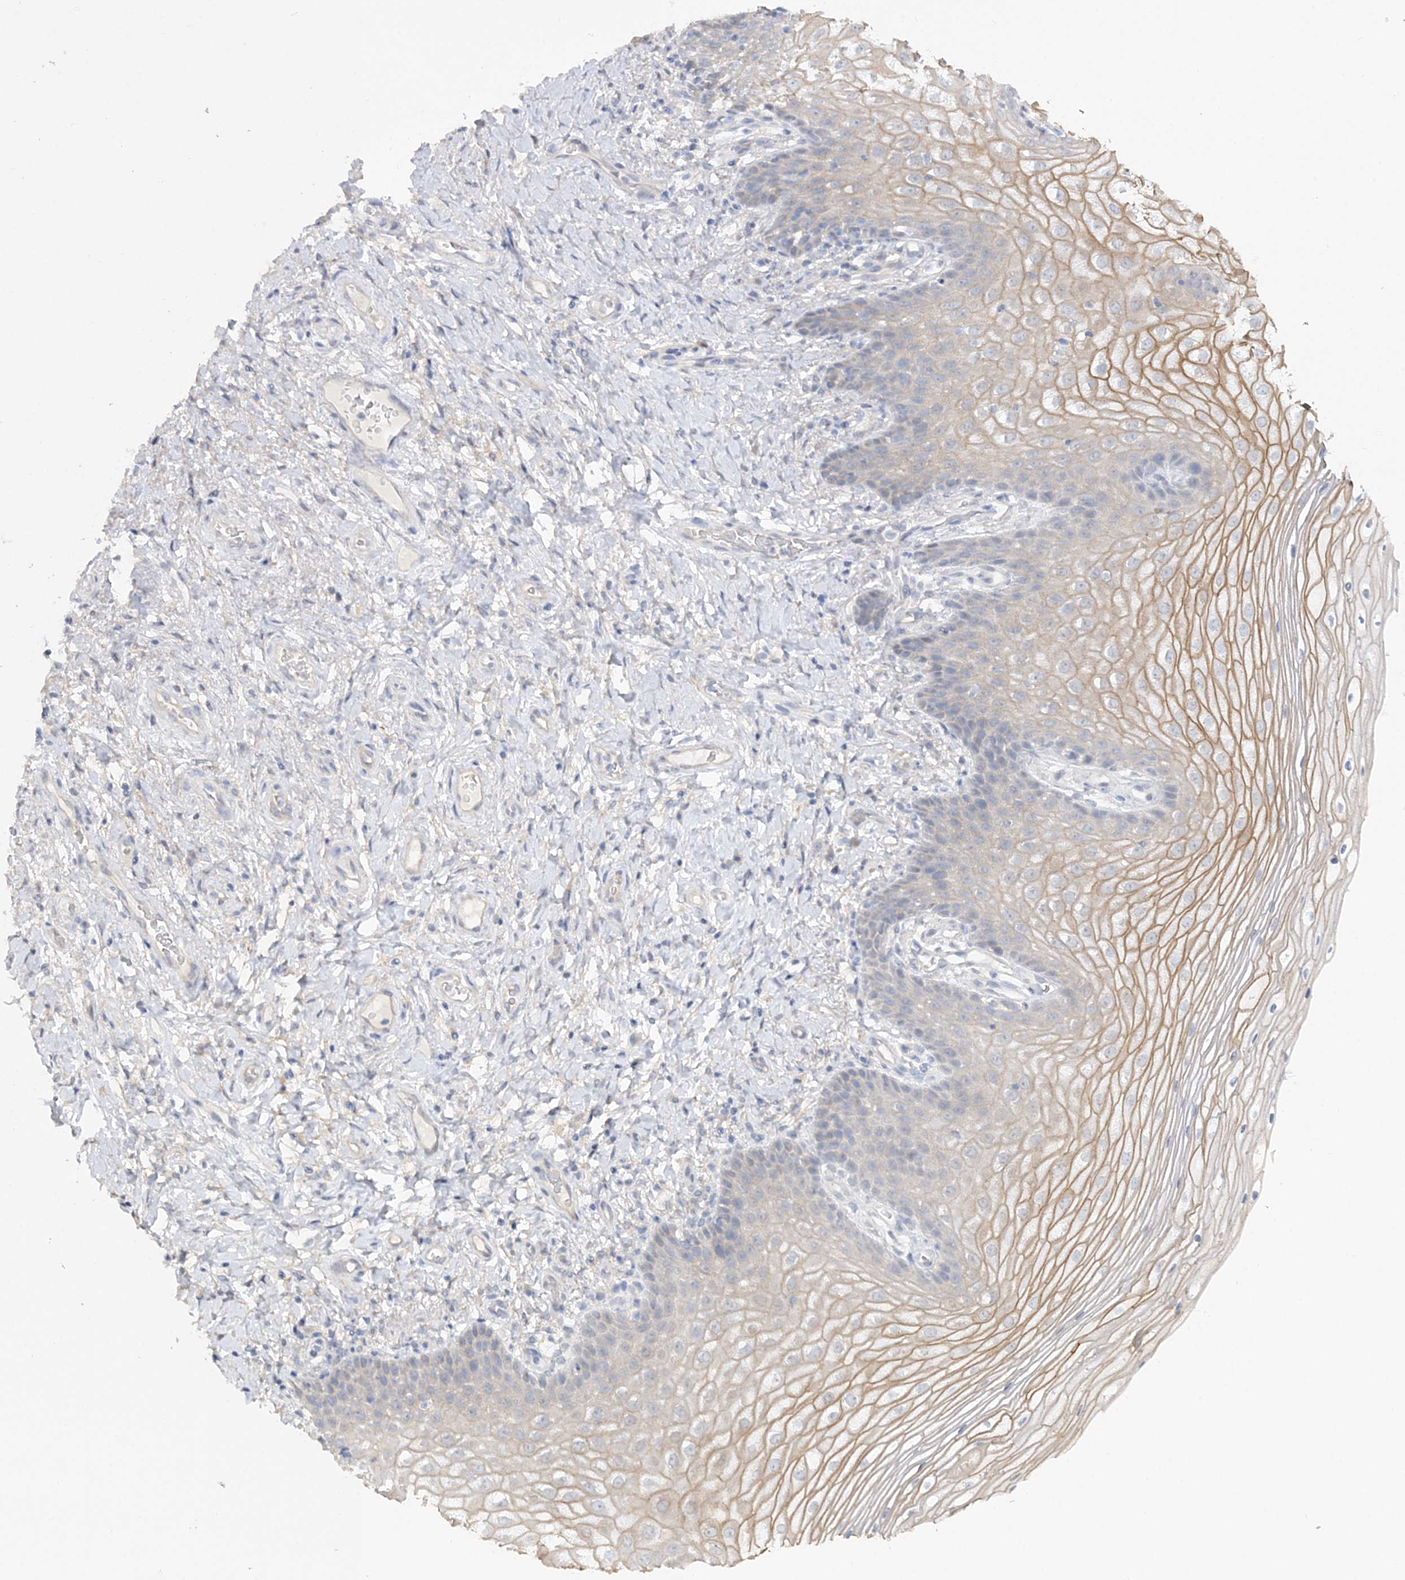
{"staining": {"intensity": "moderate", "quantity": "<25%", "location": "cytoplasmic/membranous"}, "tissue": "vagina", "cell_type": "Squamous epithelial cells", "image_type": "normal", "snomed": [{"axis": "morphology", "description": "Normal tissue, NOS"}, {"axis": "topography", "description": "Vagina"}], "caption": "Protein analysis of normal vagina shows moderate cytoplasmic/membranous staining in approximately <25% of squamous epithelial cells.", "gene": "RPEL1", "patient": {"sex": "female", "age": 60}}